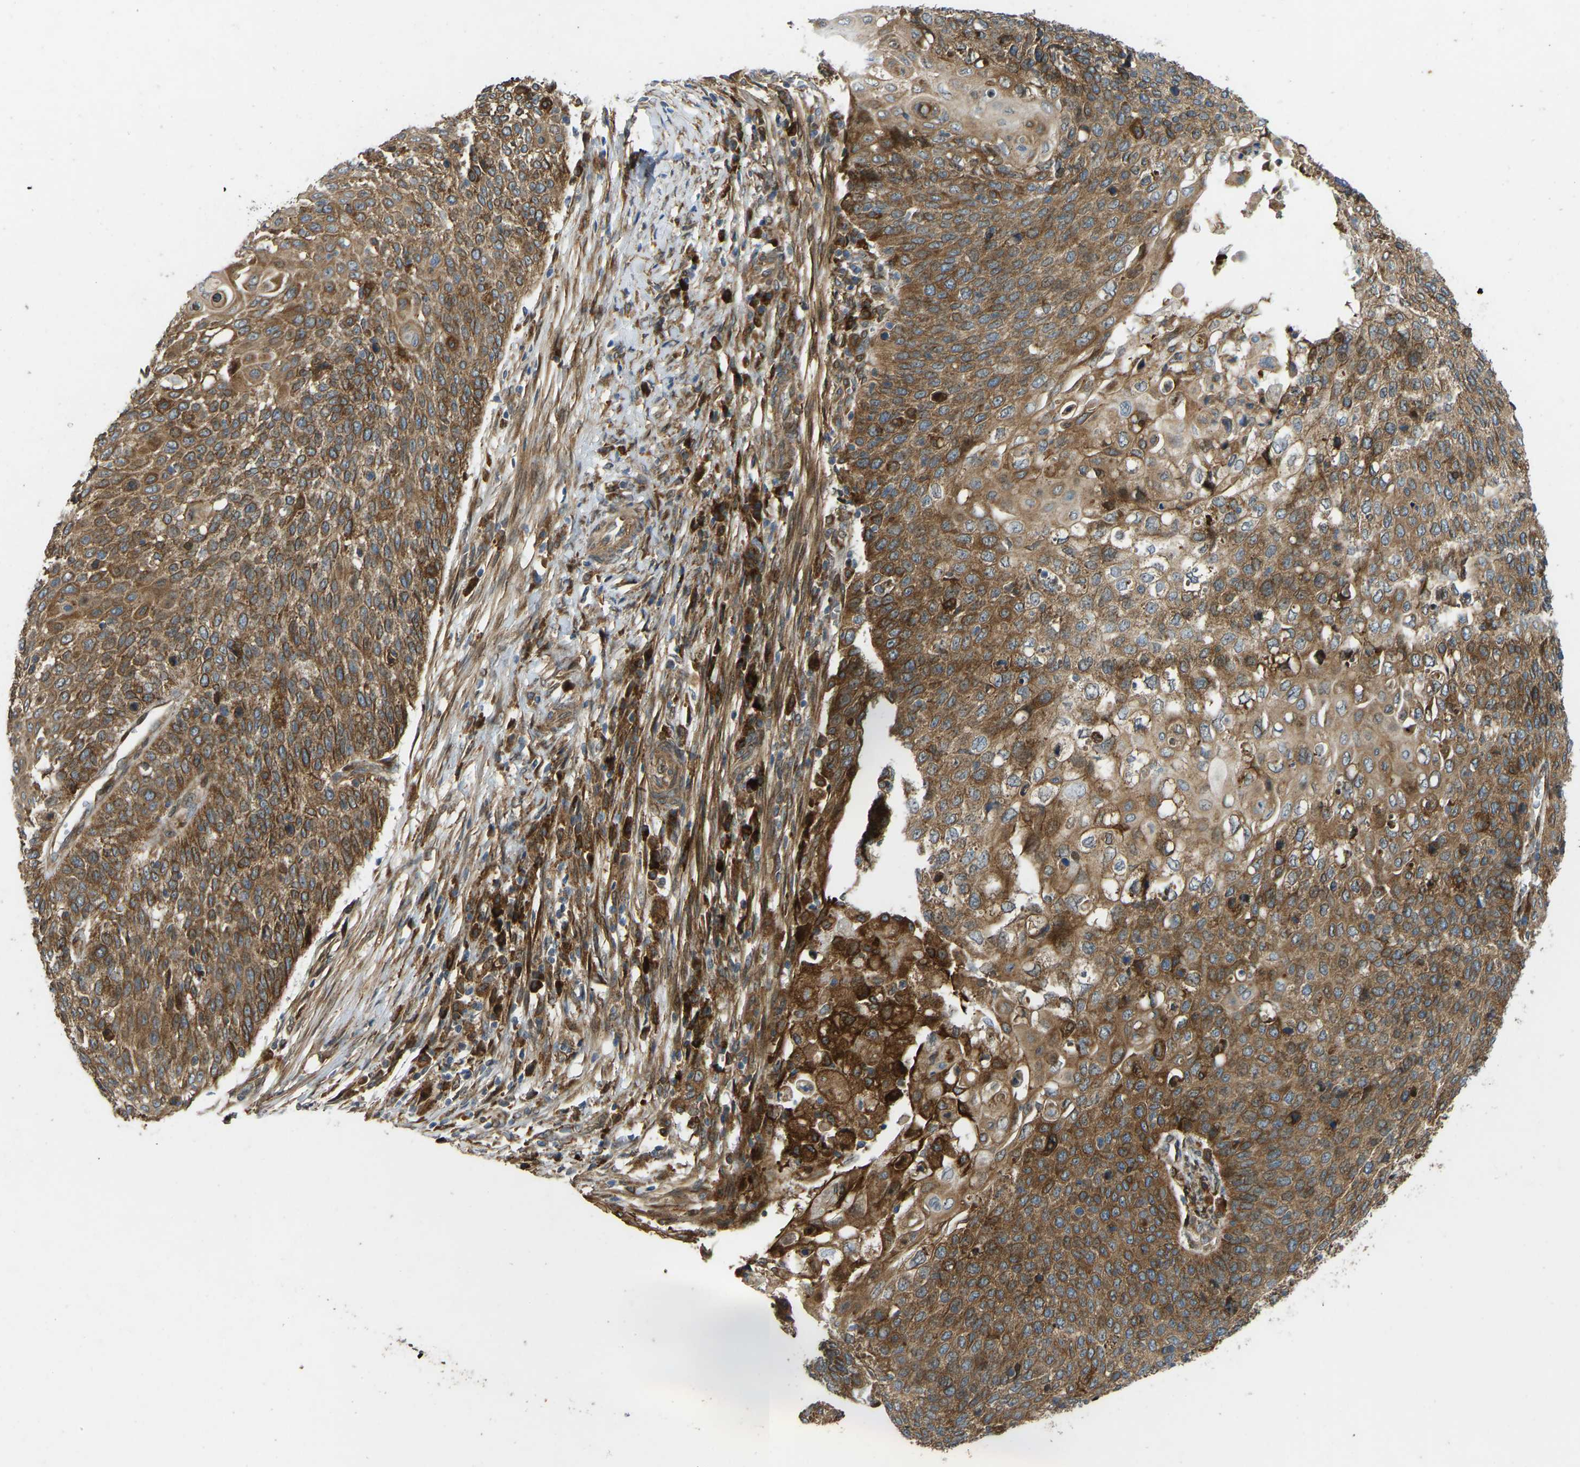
{"staining": {"intensity": "moderate", "quantity": ">75%", "location": "cytoplasmic/membranous"}, "tissue": "cervical cancer", "cell_type": "Tumor cells", "image_type": "cancer", "snomed": [{"axis": "morphology", "description": "Squamous cell carcinoma, NOS"}, {"axis": "topography", "description": "Cervix"}], "caption": "Immunohistochemistry micrograph of neoplastic tissue: cervical cancer (squamous cell carcinoma) stained using IHC demonstrates medium levels of moderate protein expression localized specifically in the cytoplasmic/membranous of tumor cells, appearing as a cytoplasmic/membranous brown color.", "gene": "OS9", "patient": {"sex": "female", "age": 39}}